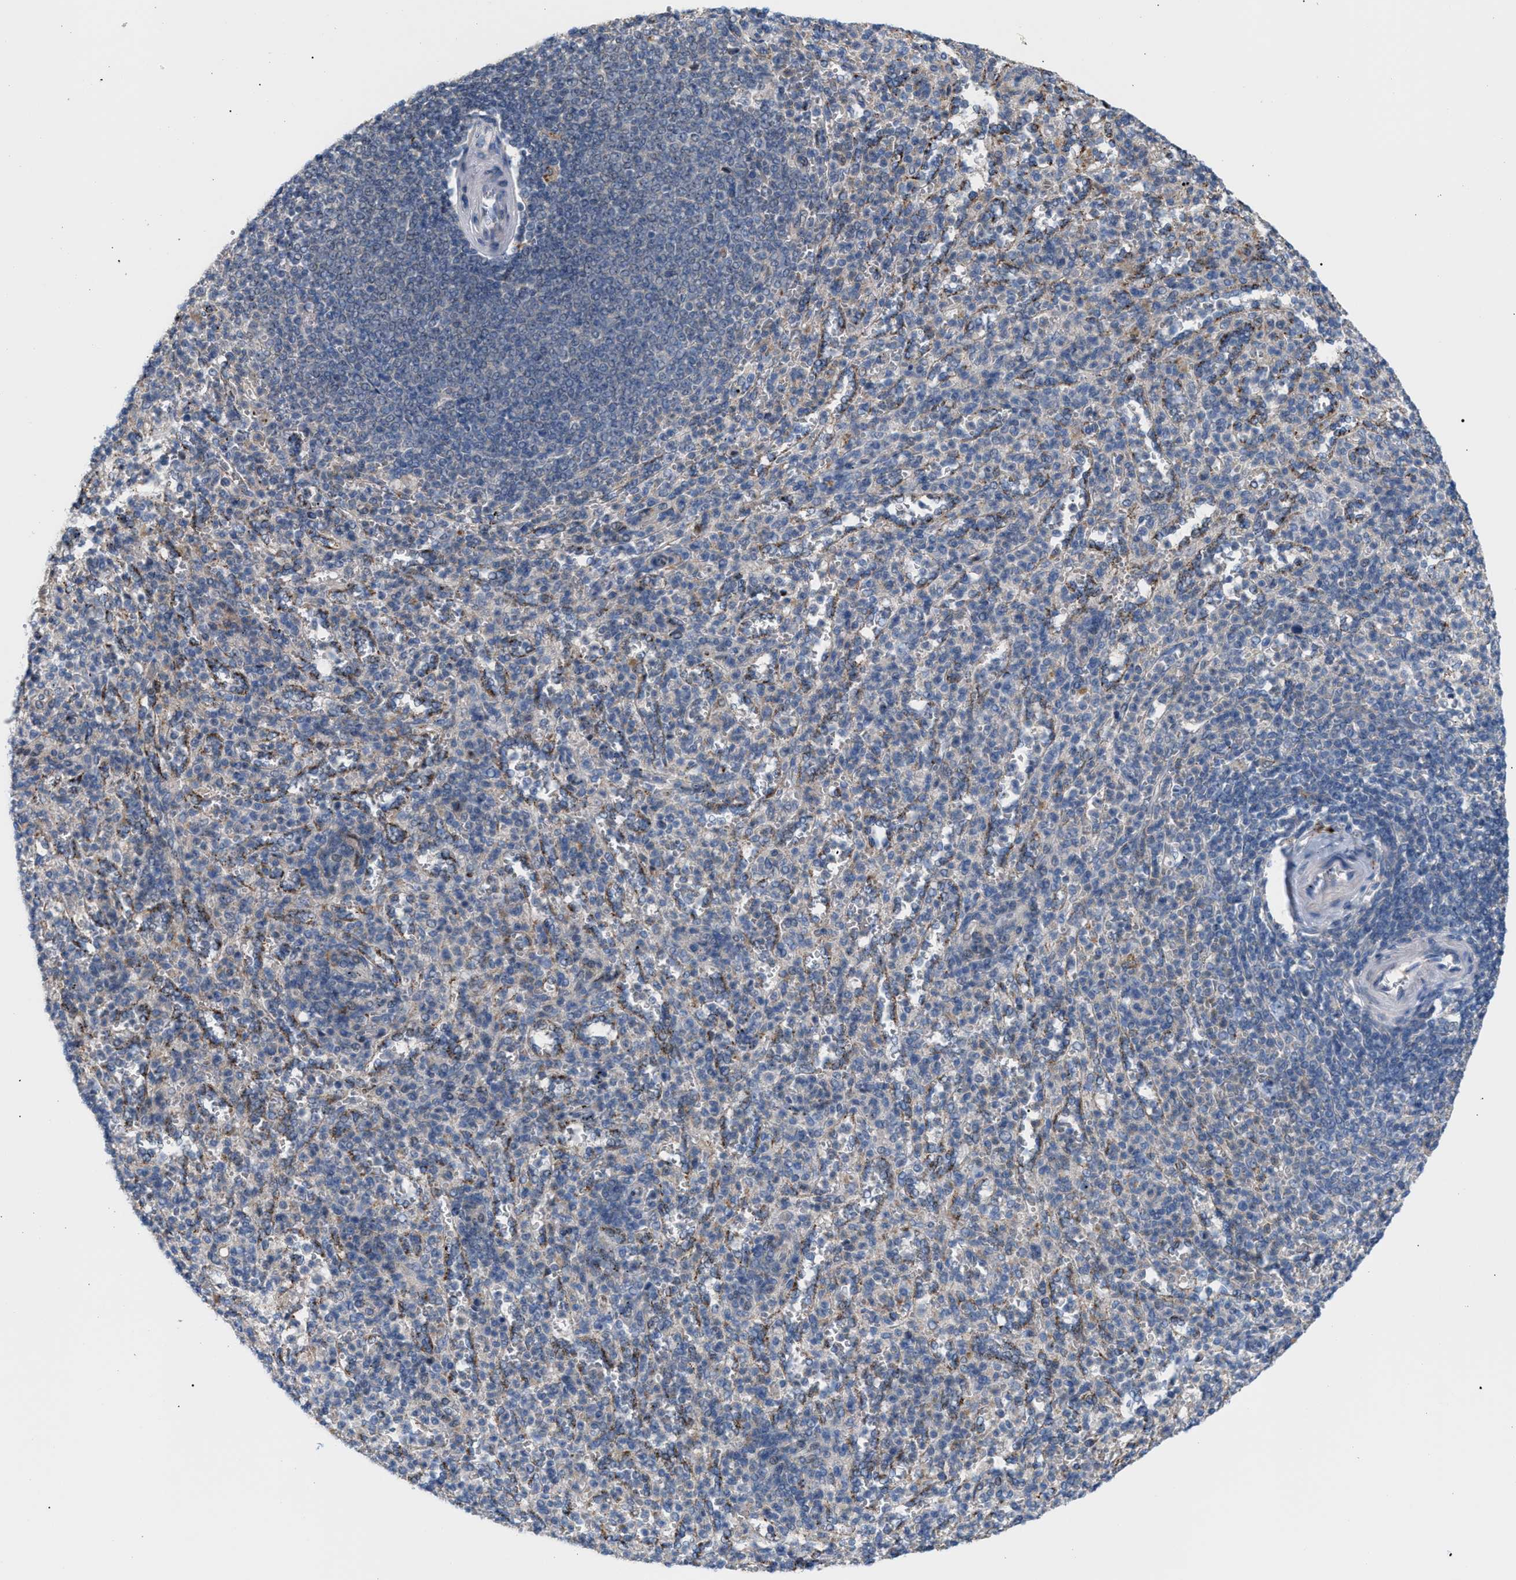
{"staining": {"intensity": "negative", "quantity": "none", "location": "none"}, "tissue": "spleen", "cell_type": "Cells in red pulp", "image_type": "normal", "snomed": [{"axis": "morphology", "description": "Normal tissue, NOS"}, {"axis": "topography", "description": "Spleen"}], "caption": "Micrograph shows no significant protein positivity in cells in red pulp of benign spleen.", "gene": "MBTD1", "patient": {"sex": "male", "age": 36}}